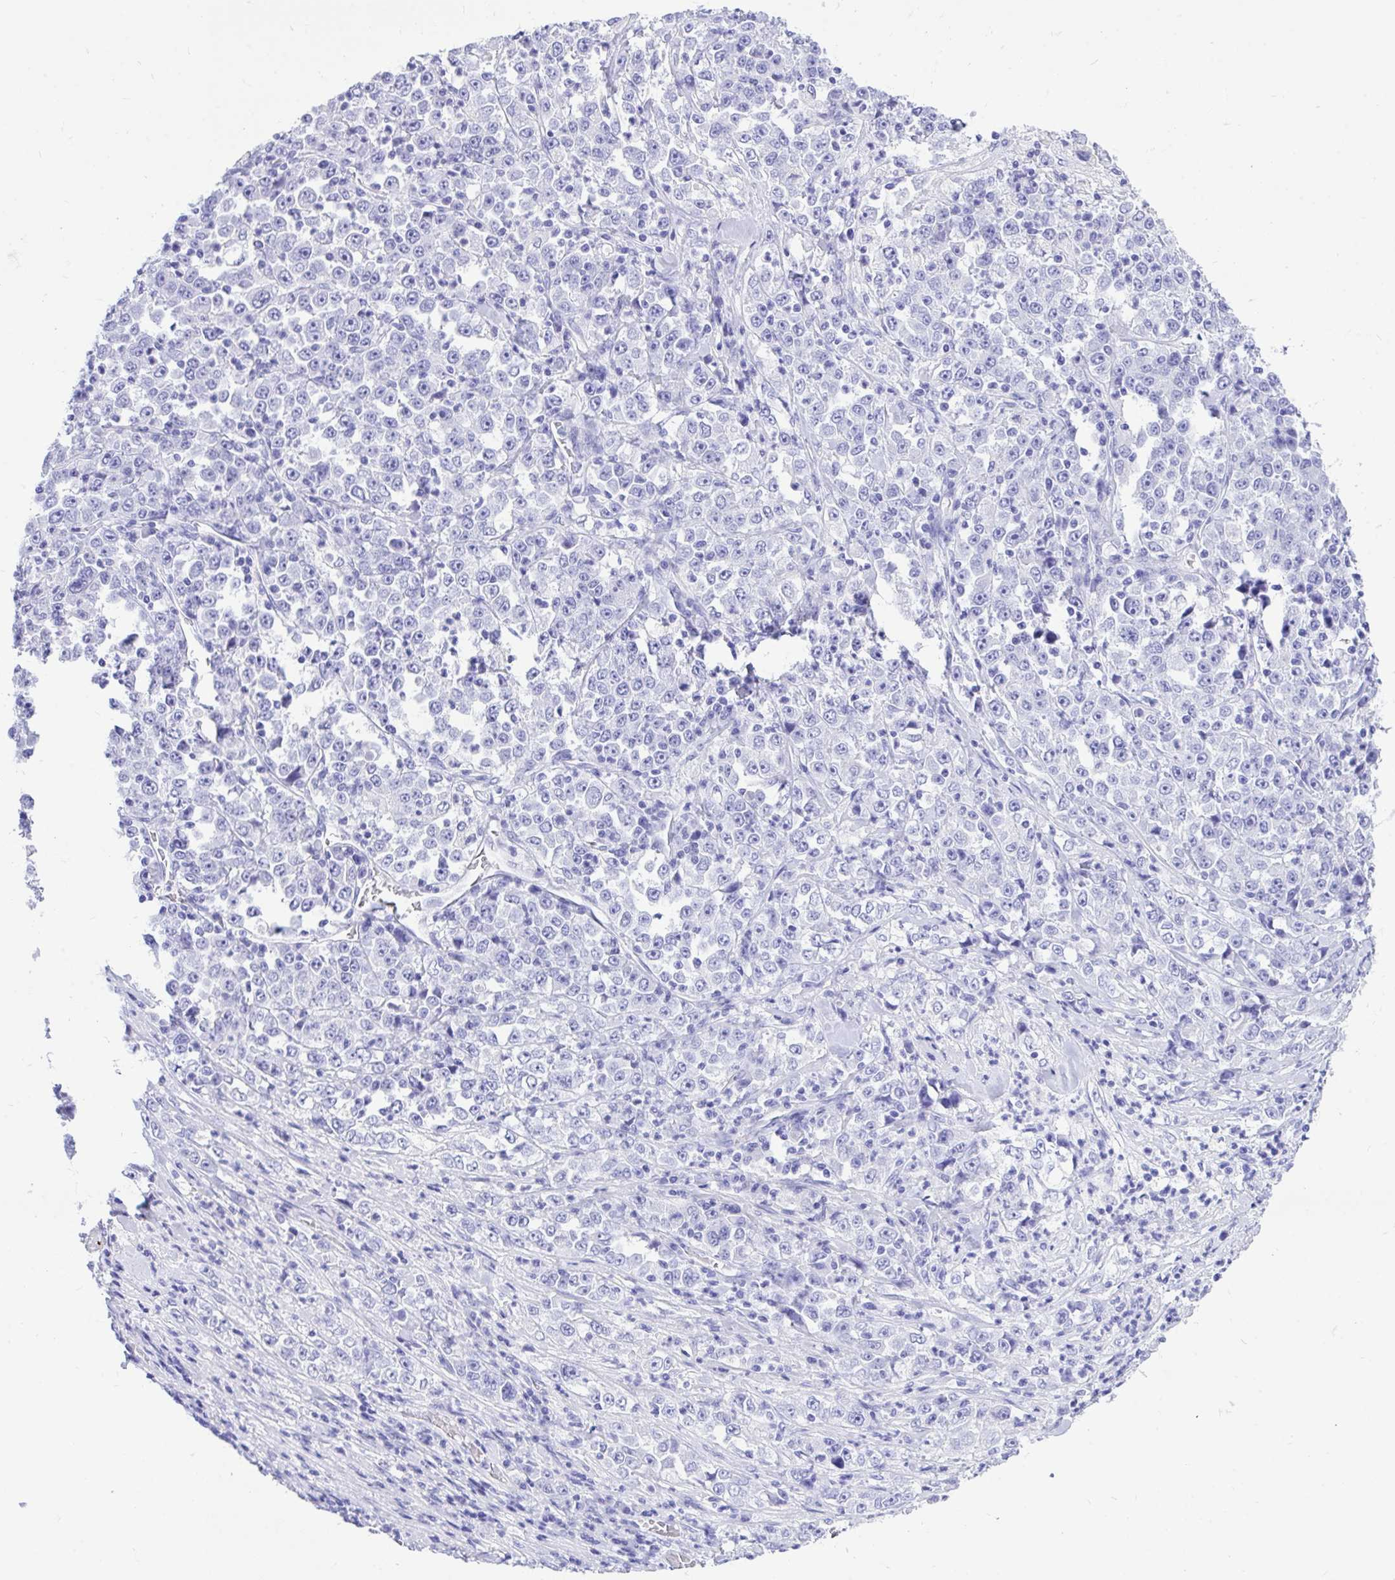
{"staining": {"intensity": "negative", "quantity": "none", "location": "none"}, "tissue": "stomach cancer", "cell_type": "Tumor cells", "image_type": "cancer", "snomed": [{"axis": "morphology", "description": "Normal tissue, NOS"}, {"axis": "morphology", "description": "Adenocarcinoma, NOS"}, {"axis": "topography", "description": "Stomach, upper"}, {"axis": "topography", "description": "Stomach"}], "caption": "This image is of stomach adenocarcinoma stained with immunohistochemistry (IHC) to label a protein in brown with the nuclei are counter-stained blue. There is no positivity in tumor cells. (DAB (3,3'-diaminobenzidine) IHC visualized using brightfield microscopy, high magnification).", "gene": "MON1A", "patient": {"sex": "male", "age": 59}}